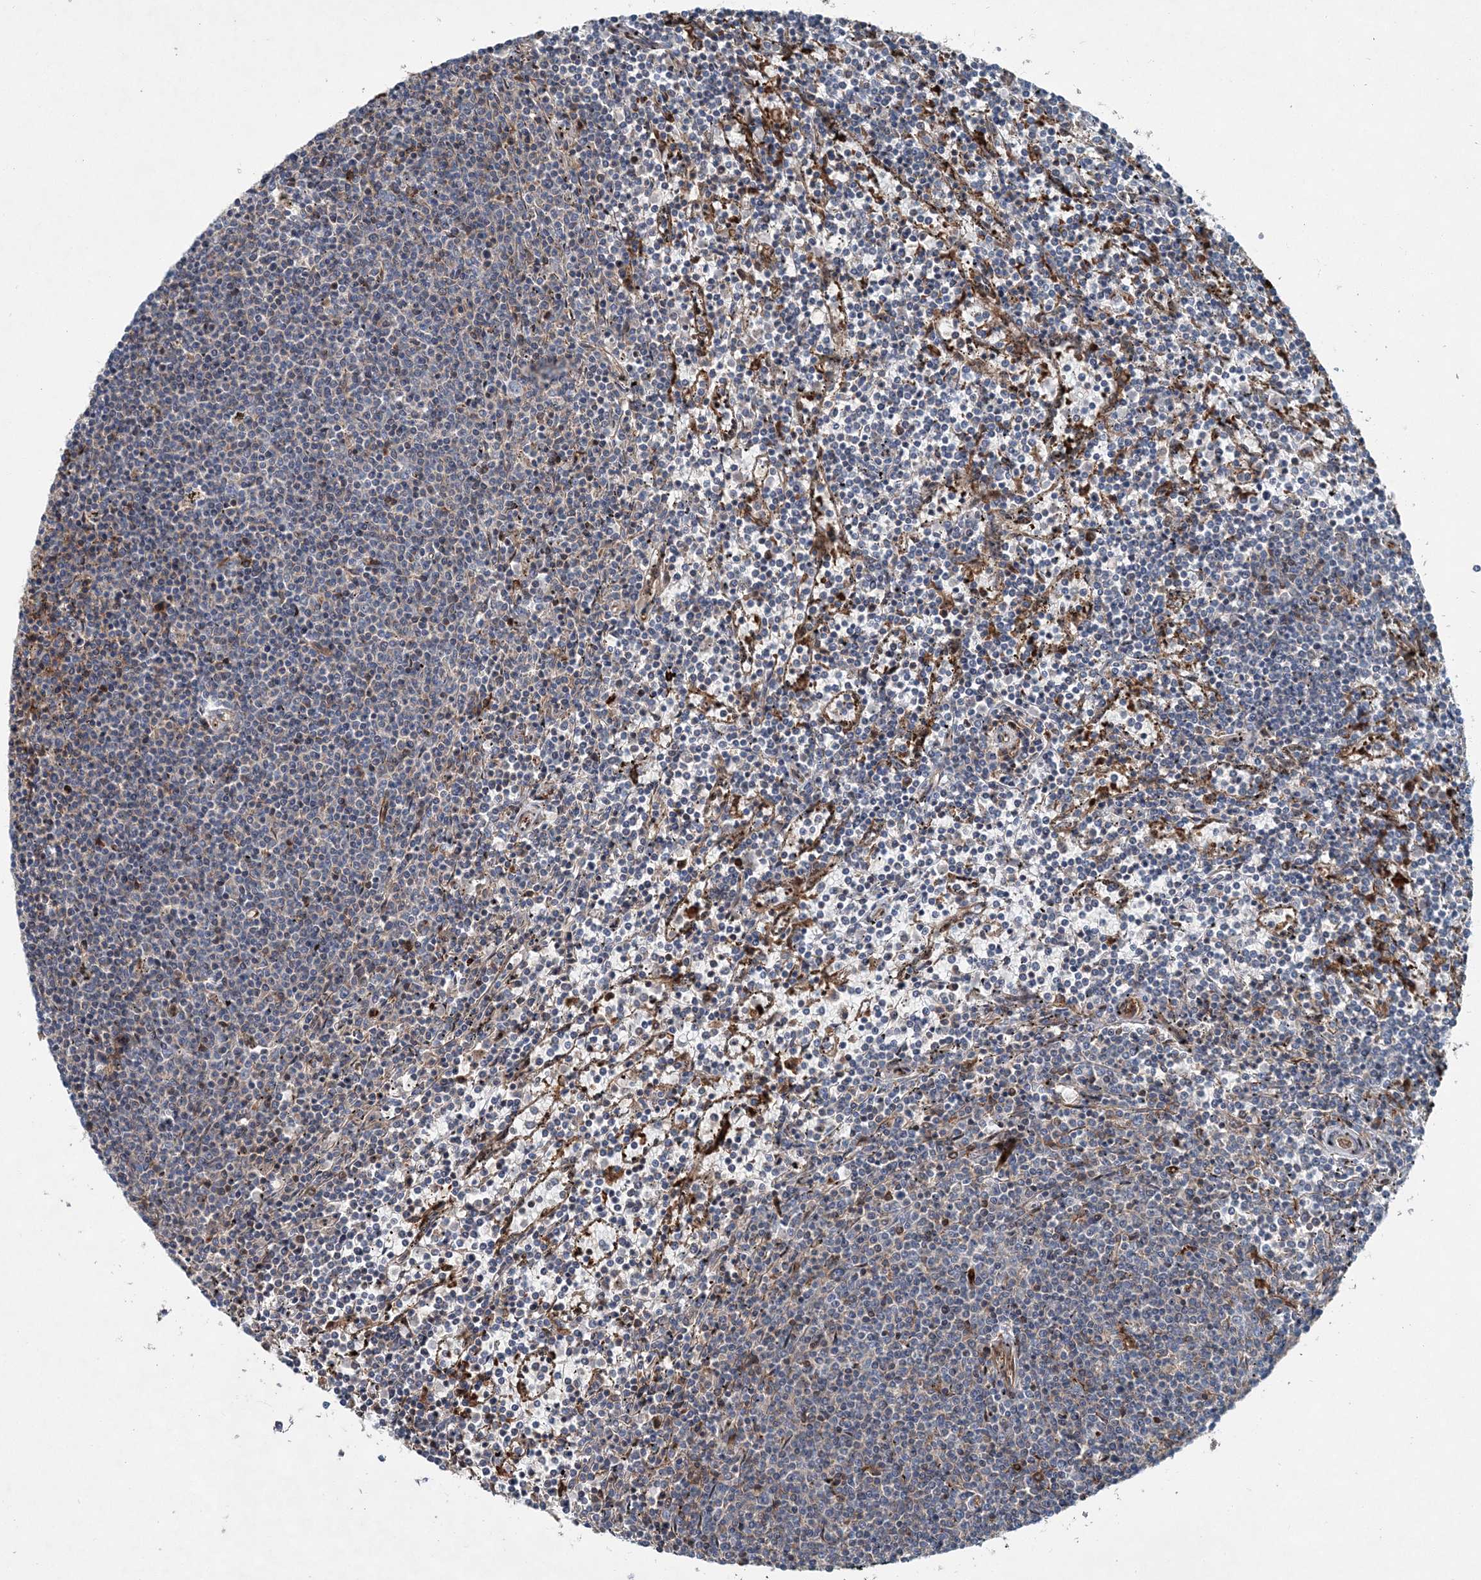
{"staining": {"intensity": "negative", "quantity": "none", "location": "none"}, "tissue": "lymphoma", "cell_type": "Tumor cells", "image_type": "cancer", "snomed": [{"axis": "morphology", "description": "Malignant lymphoma, non-Hodgkin's type, Low grade"}, {"axis": "topography", "description": "Spleen"}], "caption": "Immunohistochemistry histopathology image of lymphoma stained for a protein (brown), which demonstrates no expression in tumor cells.", "gene": "SPOPL", "patient": {"sex": "female", "age": 50}}